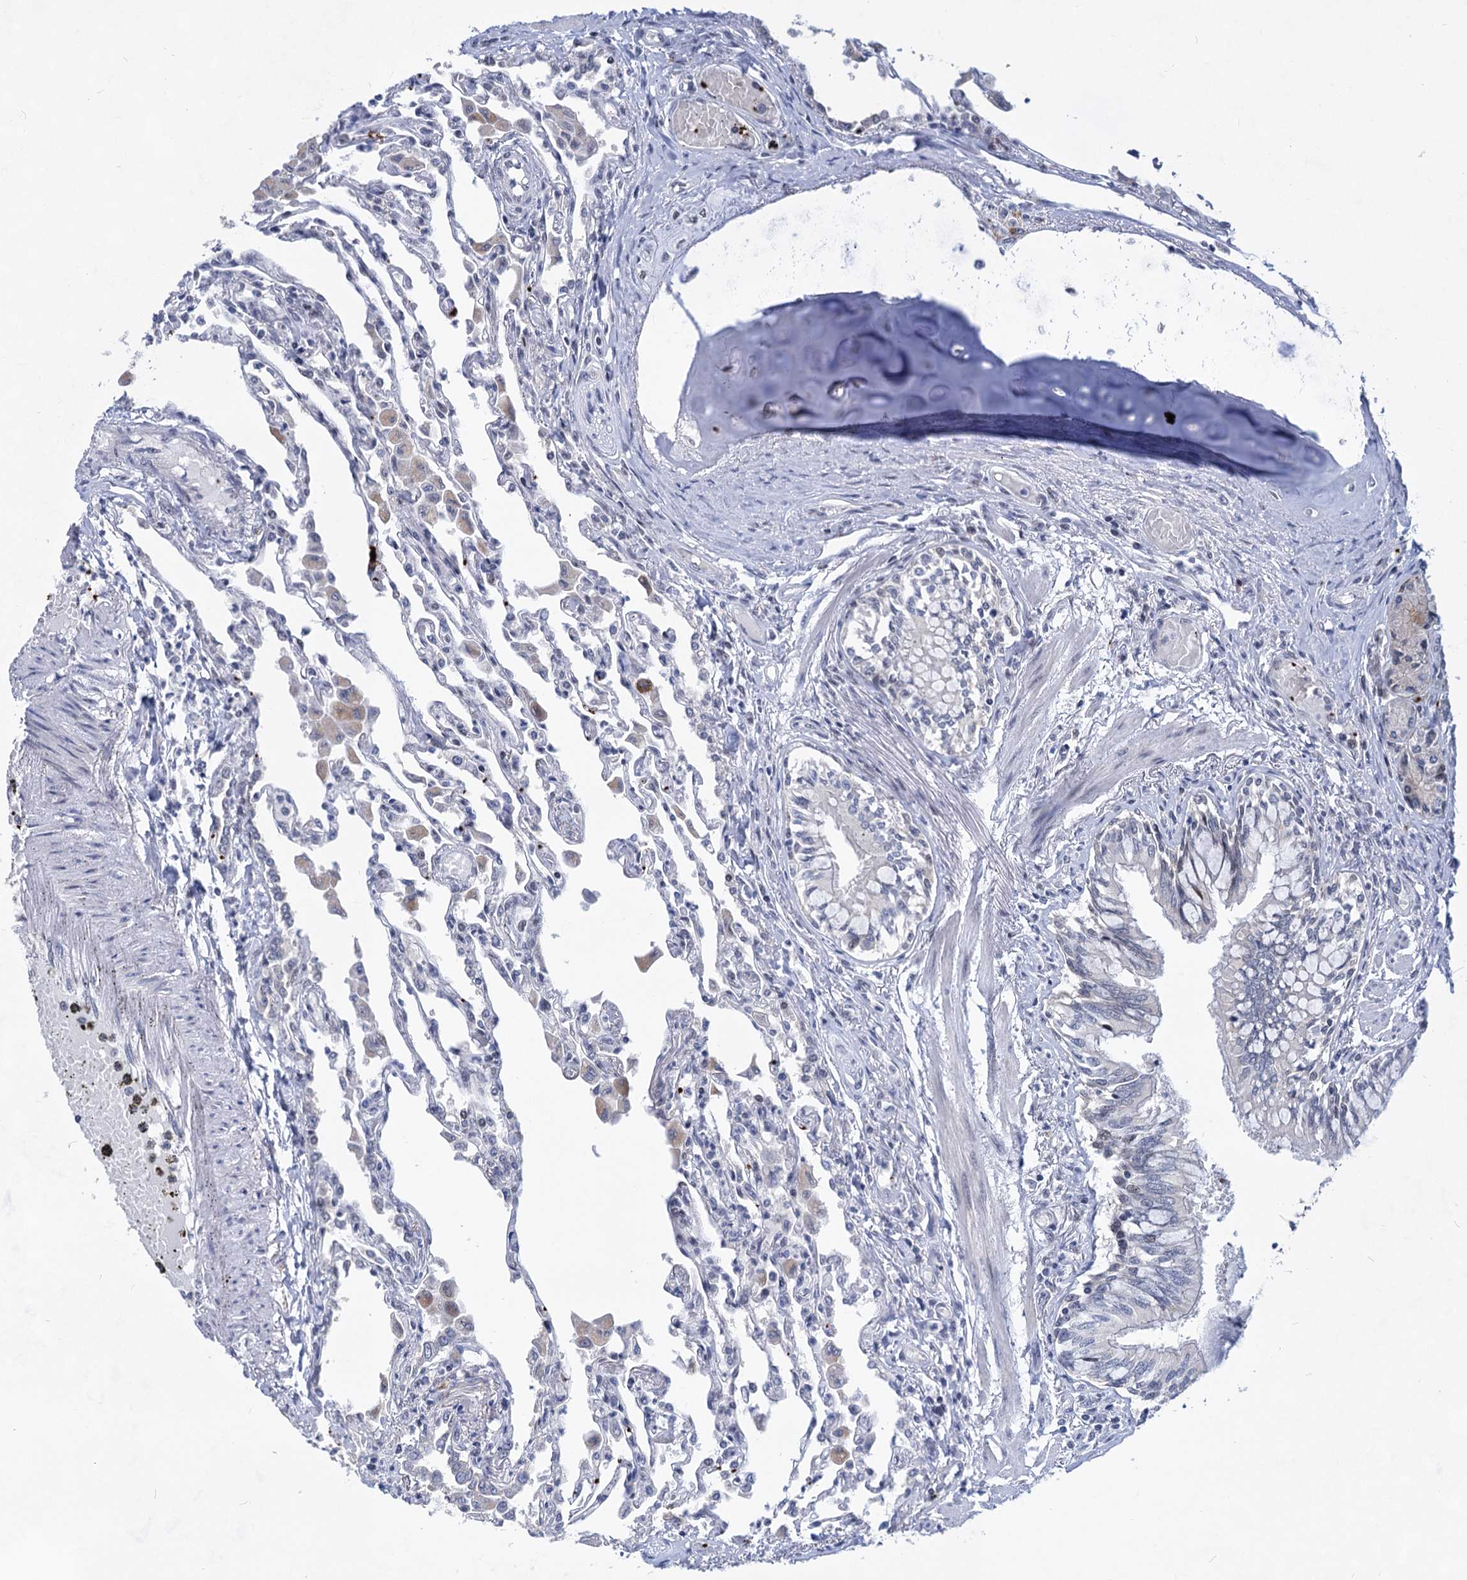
{"staining": {"intensity": "negative", "quantity": "none", "location": "none"}, "tissue": "lung", "cell_type": "Alveolar cells", "image_type": "normal", "snomed": [{"axis": "morphology", "description": "Normal tissue, NOS"}, {"axis": "topography", "description": "Bronchus"}, {"axis": "topography", "description": "Lung"}], "caption": "Alveolar cells are negative for protein expression in benign human lung. The staining was performed using DAB to visualize the protein expression in brown, while the nuclei were stained in blue with hematoxylin (Magnification: 20x).", "gene": "MON2", "patient": {"sex": "female", "age": 49}}